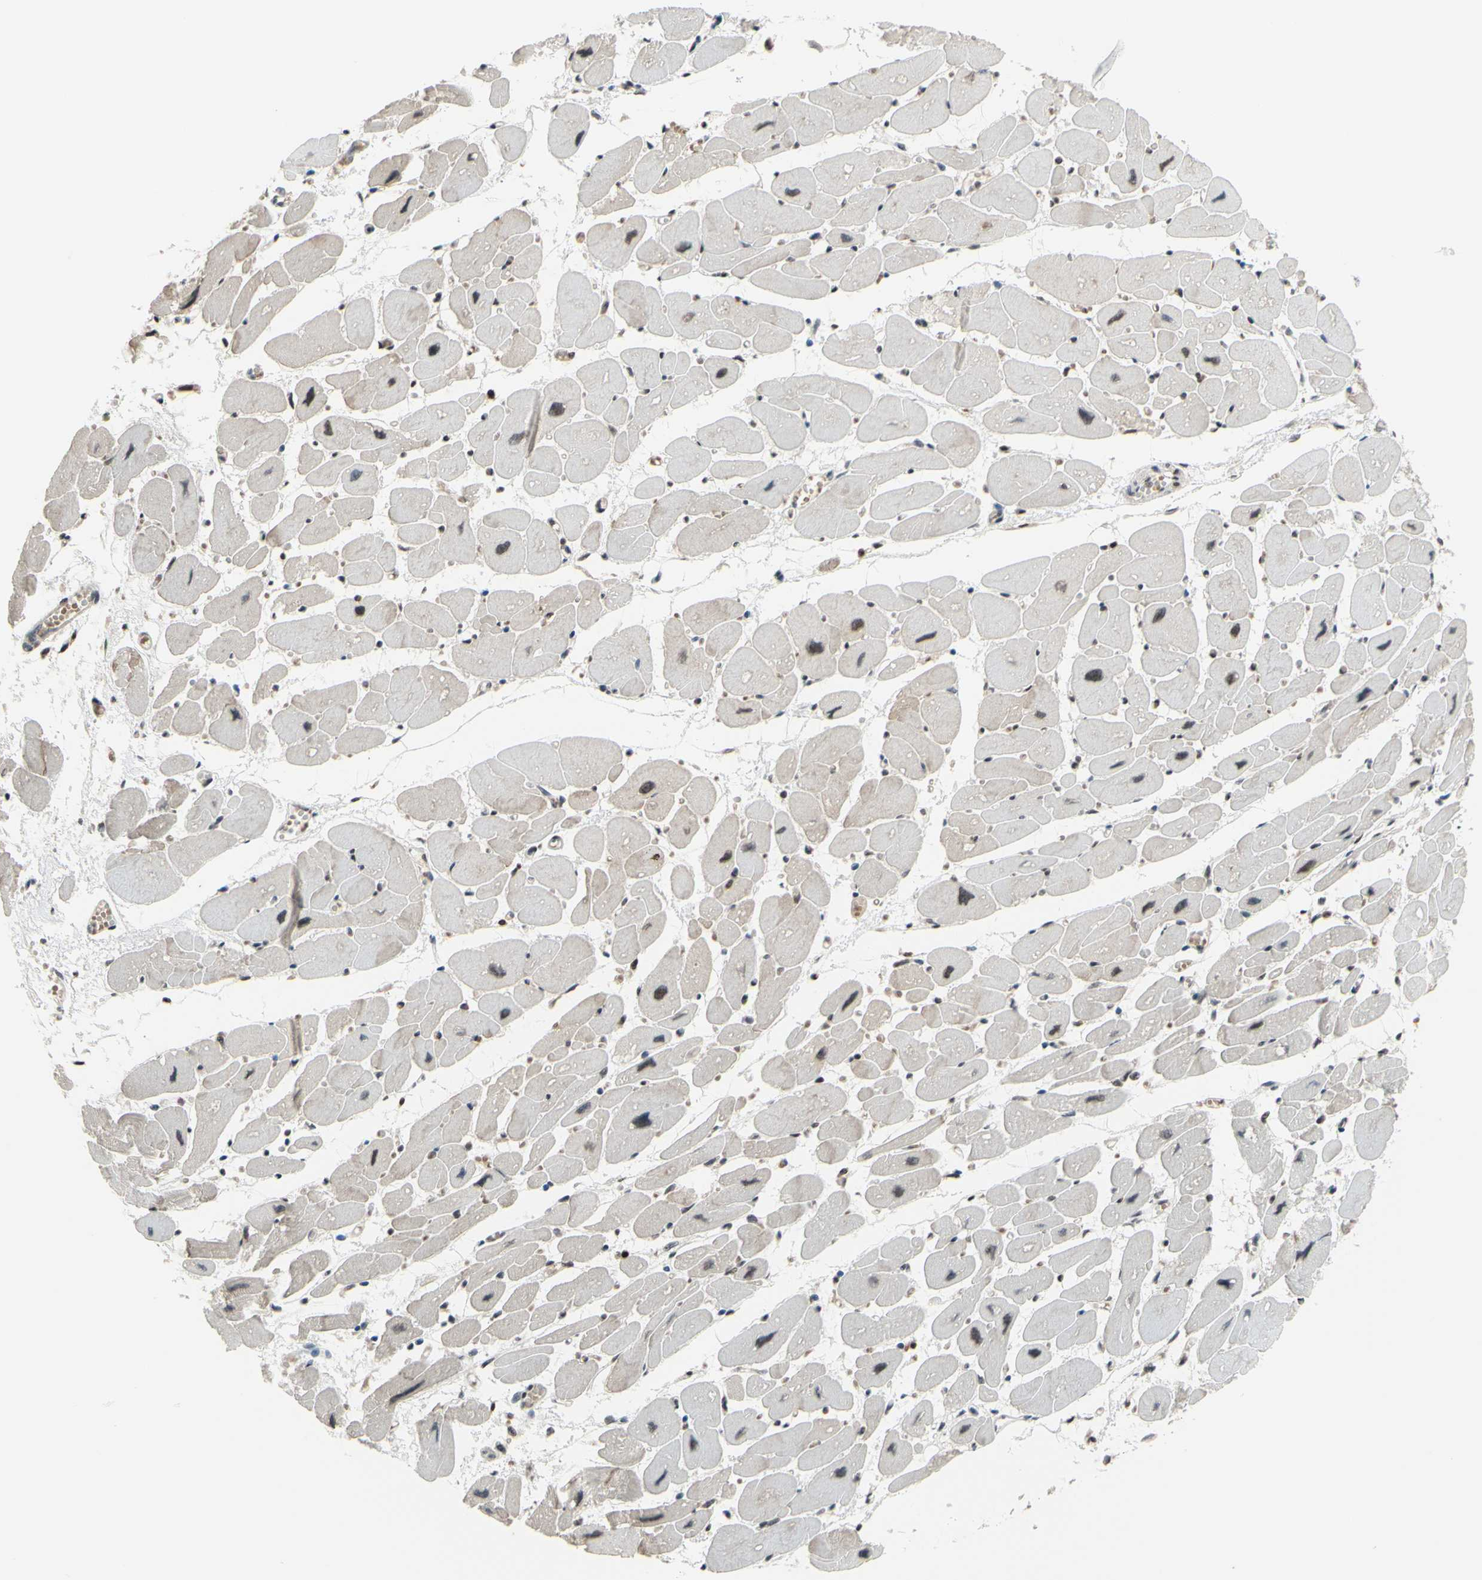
{"staining": {"intensity": "weak", "quantity": ">75%", "location": "cytoplasmic/membranous"}, "tissue": "heart muscle", "cell_type": "Cardiomyocytes", "image_type": "normal", "snomed": [{"axis": "morphology", "description": "Normal tissue, NOS"}, {"axis": "topography", "description": "Heart"}], "caption": "About >75% of cardiomyocytes in benign heart muscle reveal weak cytoplasmic/membranous protein staining as visualized by brown immunohistochemical staining.", "gene": "FKBP5", "patient": {"sex": "female", "age": 54}}